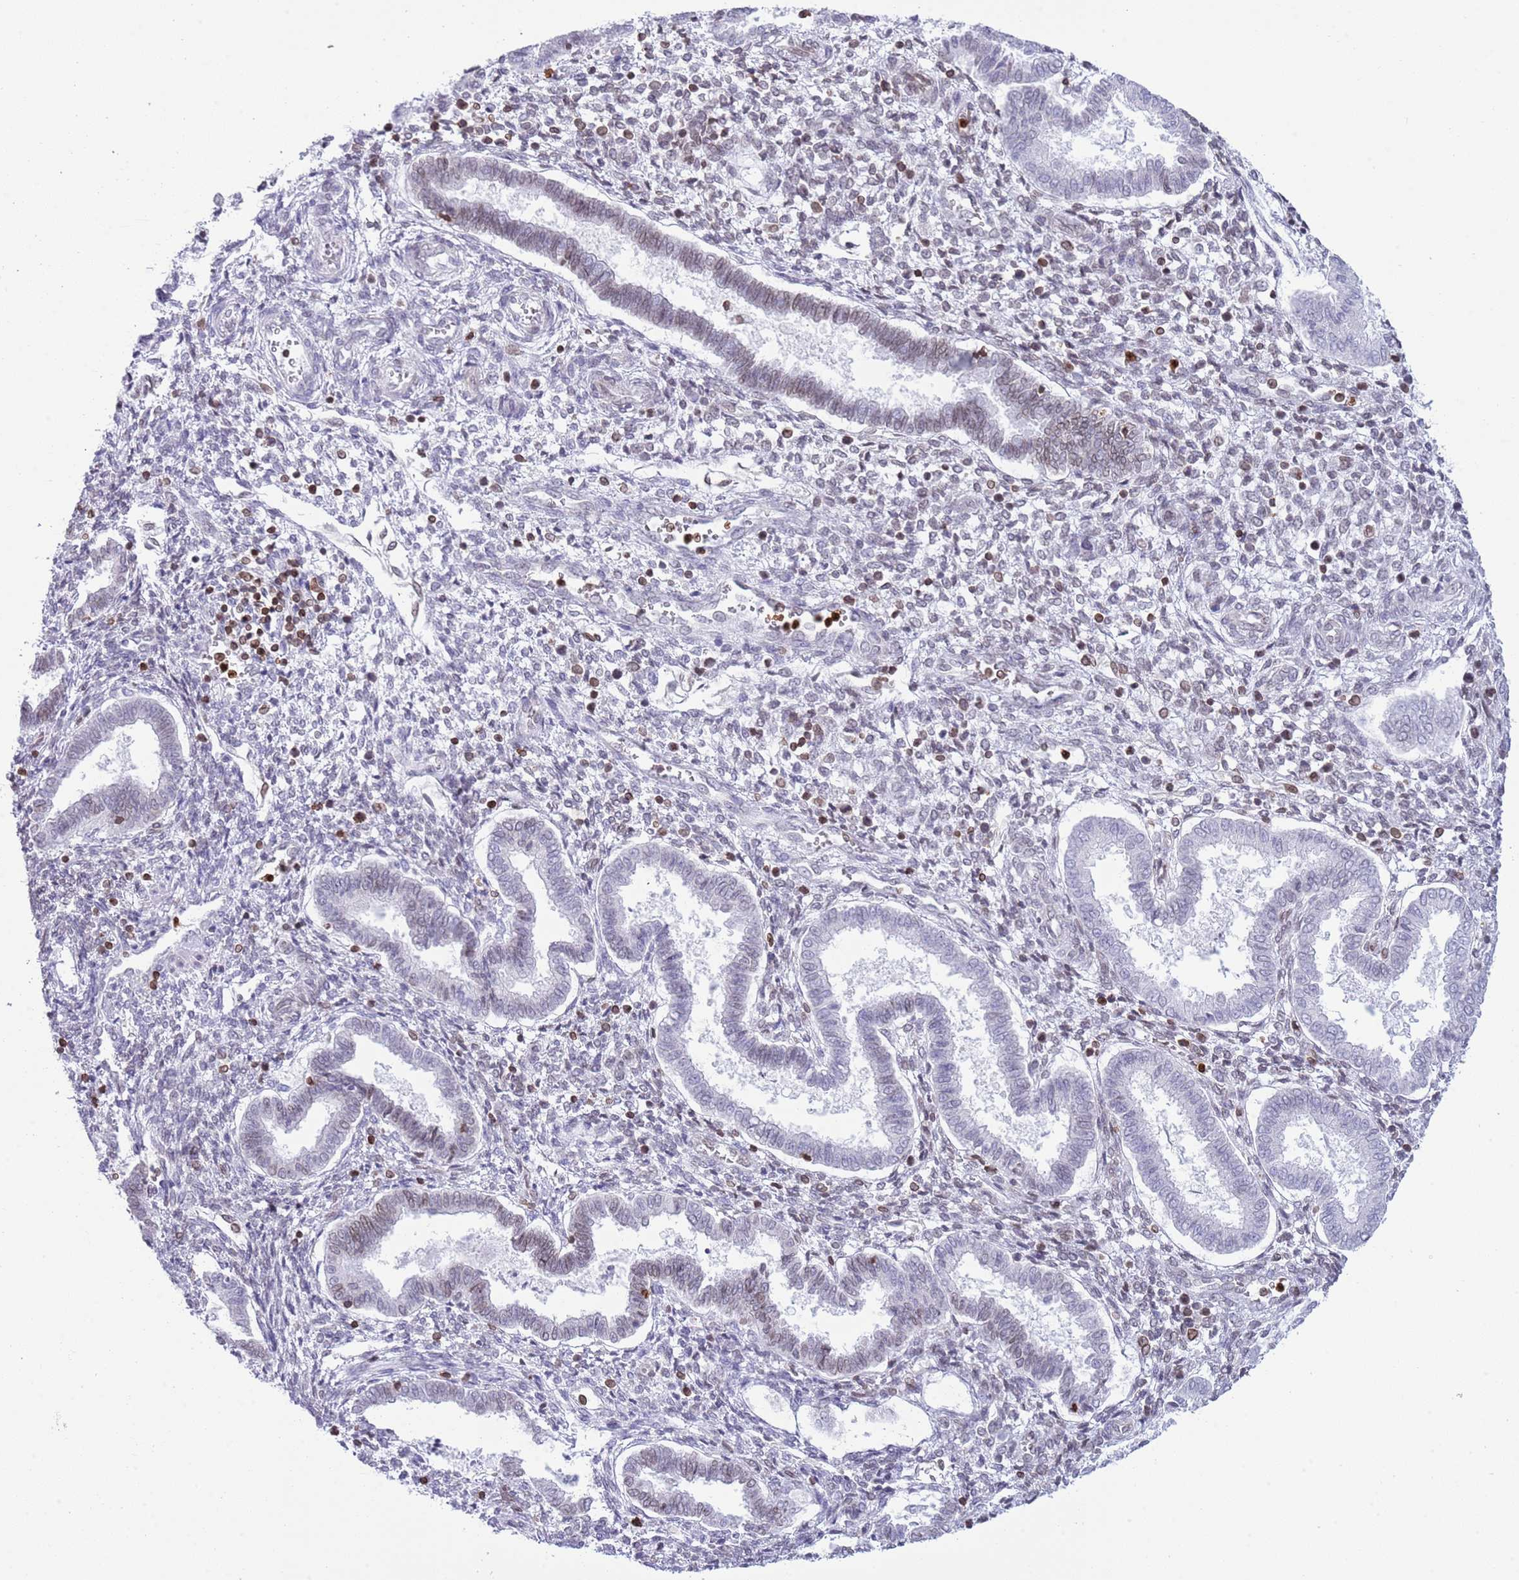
{"staining": {"intensity": "moderate", "quantity": "<25%", "location": "cytoplasmic/membranous,nuclear"}, "tissue": "endometrium", "cell_type": "Cells in endometrial stroma", "image_type": "normal", "snomed": [{"axis": "morphology", "description": "Normal tissue, NOS"}, {"axis": "topography", "description": "Endometrium"}], "caption": "Immunohistochemical staining of benign endometrium reveals low levels of moderate cytoplasmic/membranous,nuclear staining in about <25% of cells in endometrial stroma.", "gene": "LBR", "patient": {"sex": "female", "age": 24}}